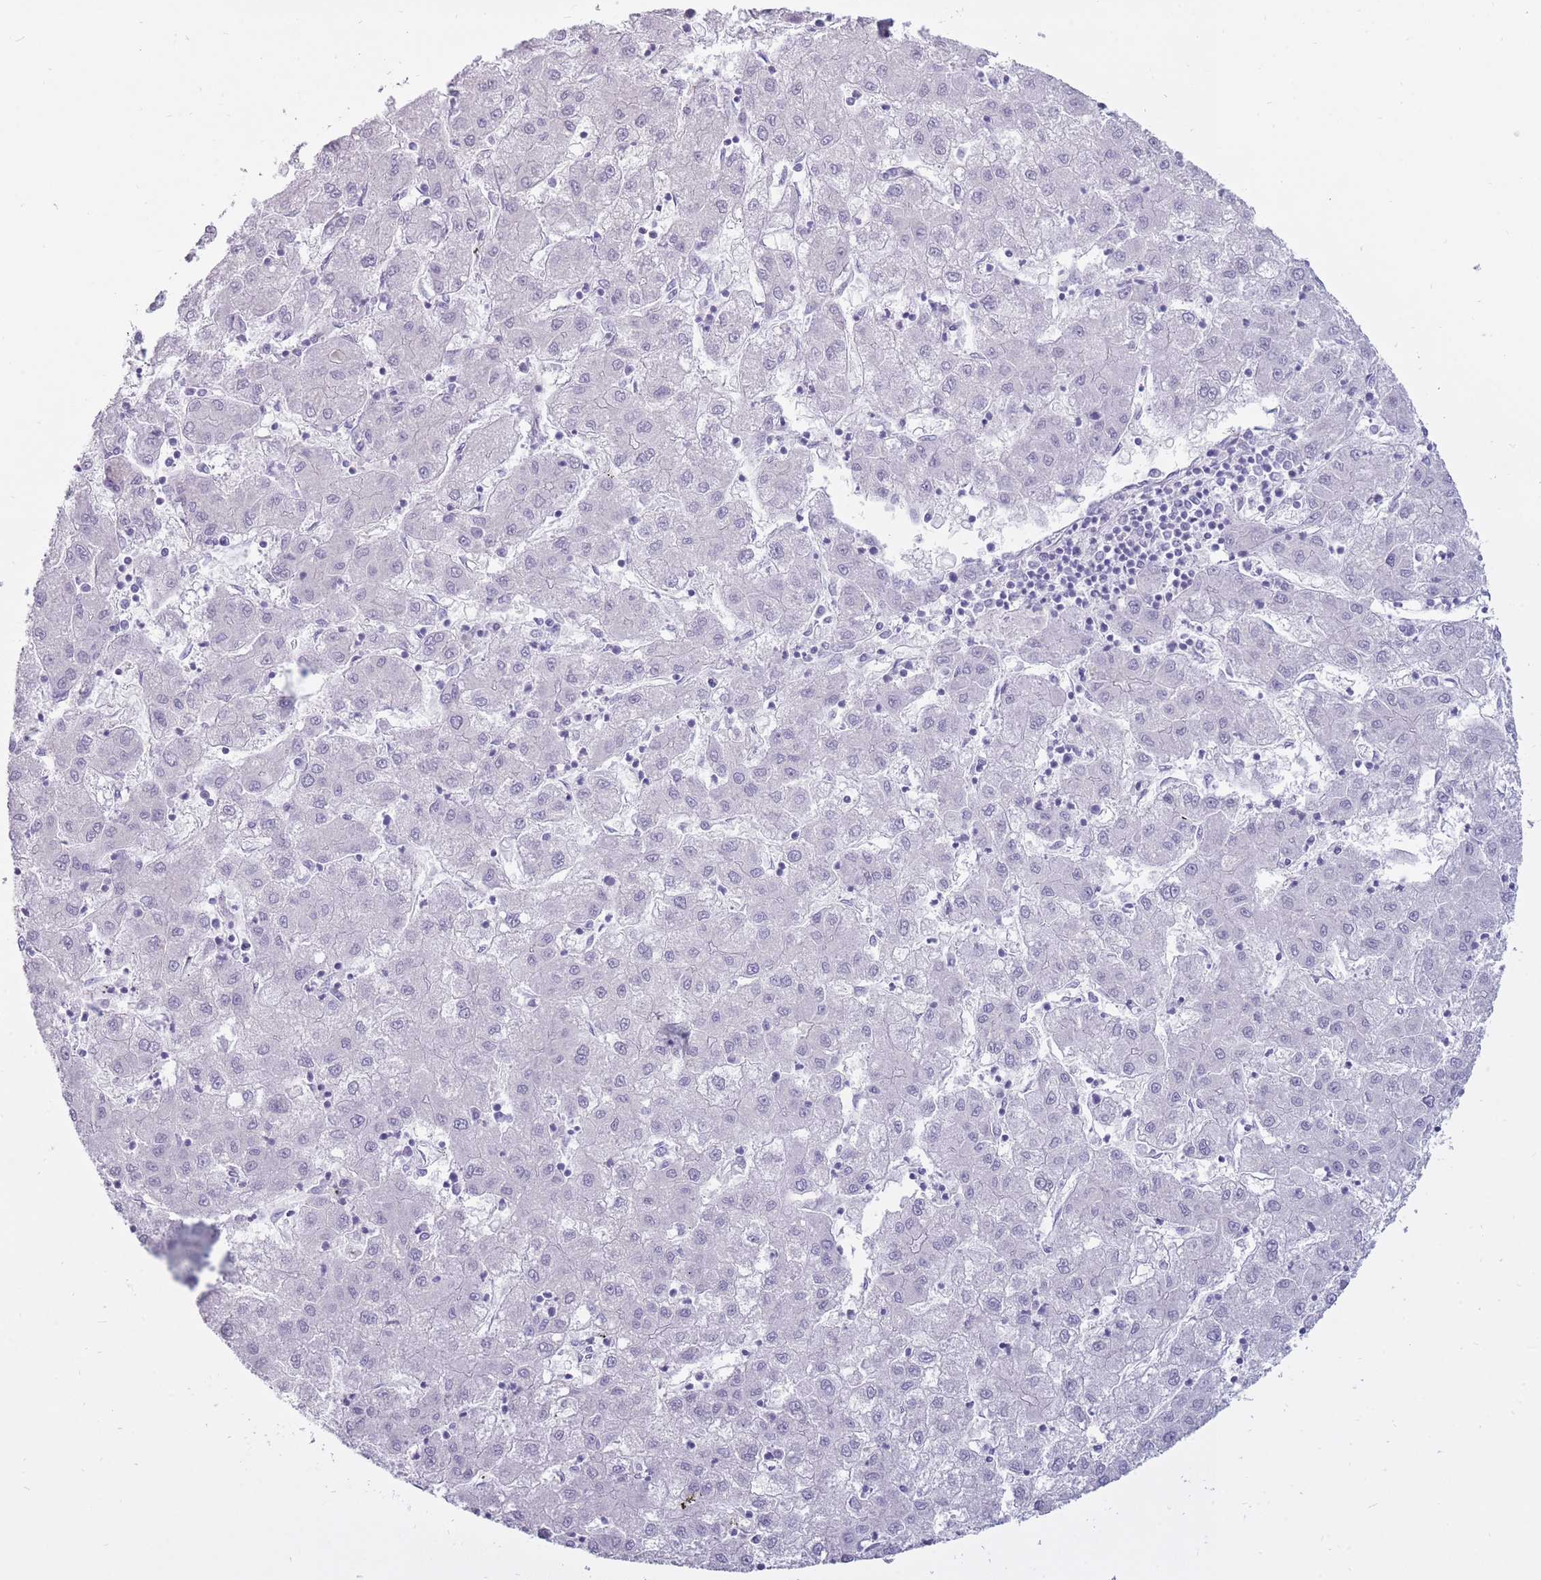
{"staining": {"intensity": "negative", "quantity": "none", "location": "none"}, "tissue": "liver cancer", "cell_type": "Tumor cells", "image_type": "cancer", "snomed": [{"axis": "morphology", "description": "Carcinoma, Hepatocellular, NOS"}, {"axis": "topography", "description": "Liver"}], "caption": "Immunohistochemistry (IHC) histopathology image of neoplastic tissue: hepatocellular carcinoma (liver) stained with DAB demonstrates no significant protein positivity in tumor cells.", "gene": "BDKRB2", "patient": {"sex": "male", "age": 72}}